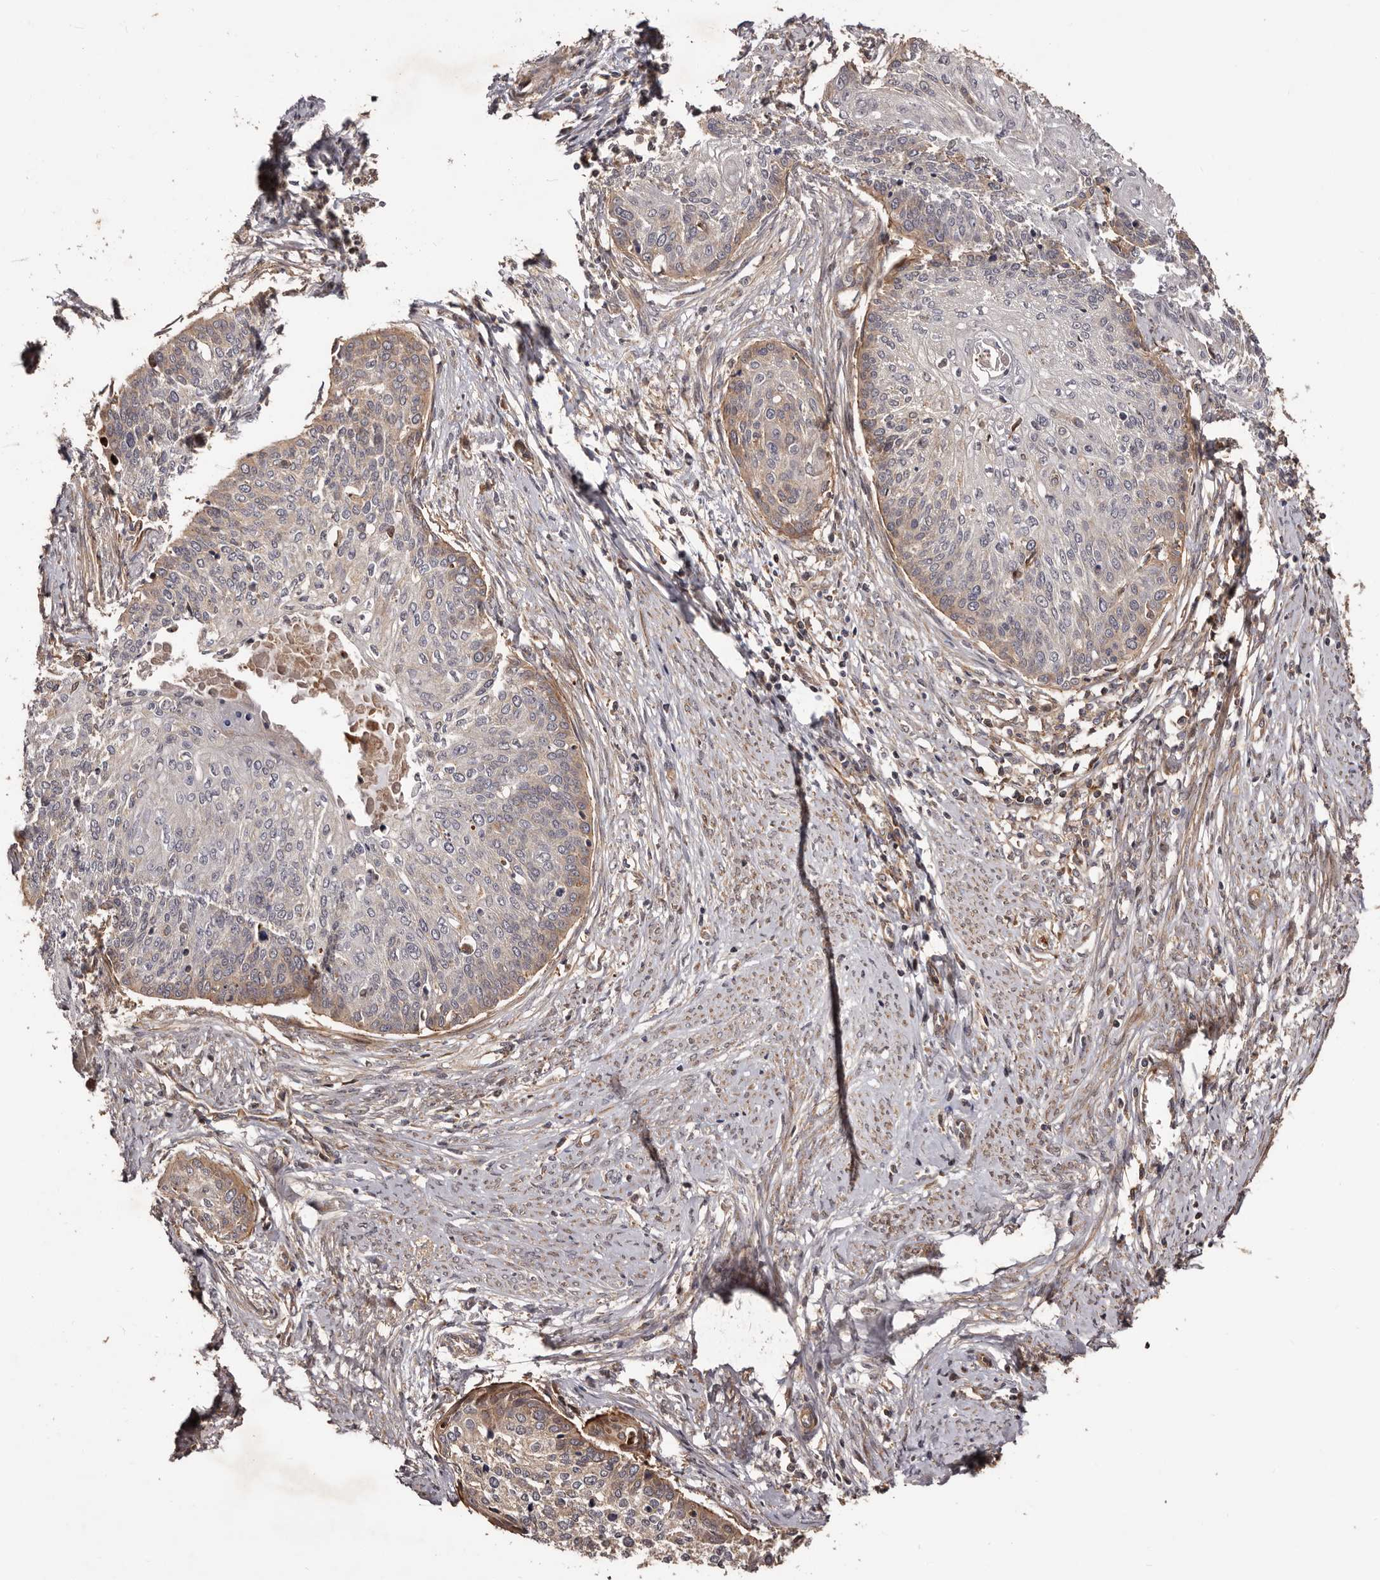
{"staining": {"intensity": "moderate", "quantity": "25%-75%", "location": "cytoplasmic/membranous"}, "tissue": "cervical cancer", "cell_type": "Tumor cells", "image_type": "cancer", "snomed": [{"axis": "morphology", "description": "Squamous cell carcinoma, NOS"}, {"axis": "topography", "description": "Cervix"}], "caption": "About 25%-75% of tumor cells in cervical cancer (squamous cell carcinoma) show moderate cytoplasmic/membranous protein expression as visualized by brown immunohistochemical staining.", "gene": "GTPBP1", "patient": {"sex": "female", "age": 37}}